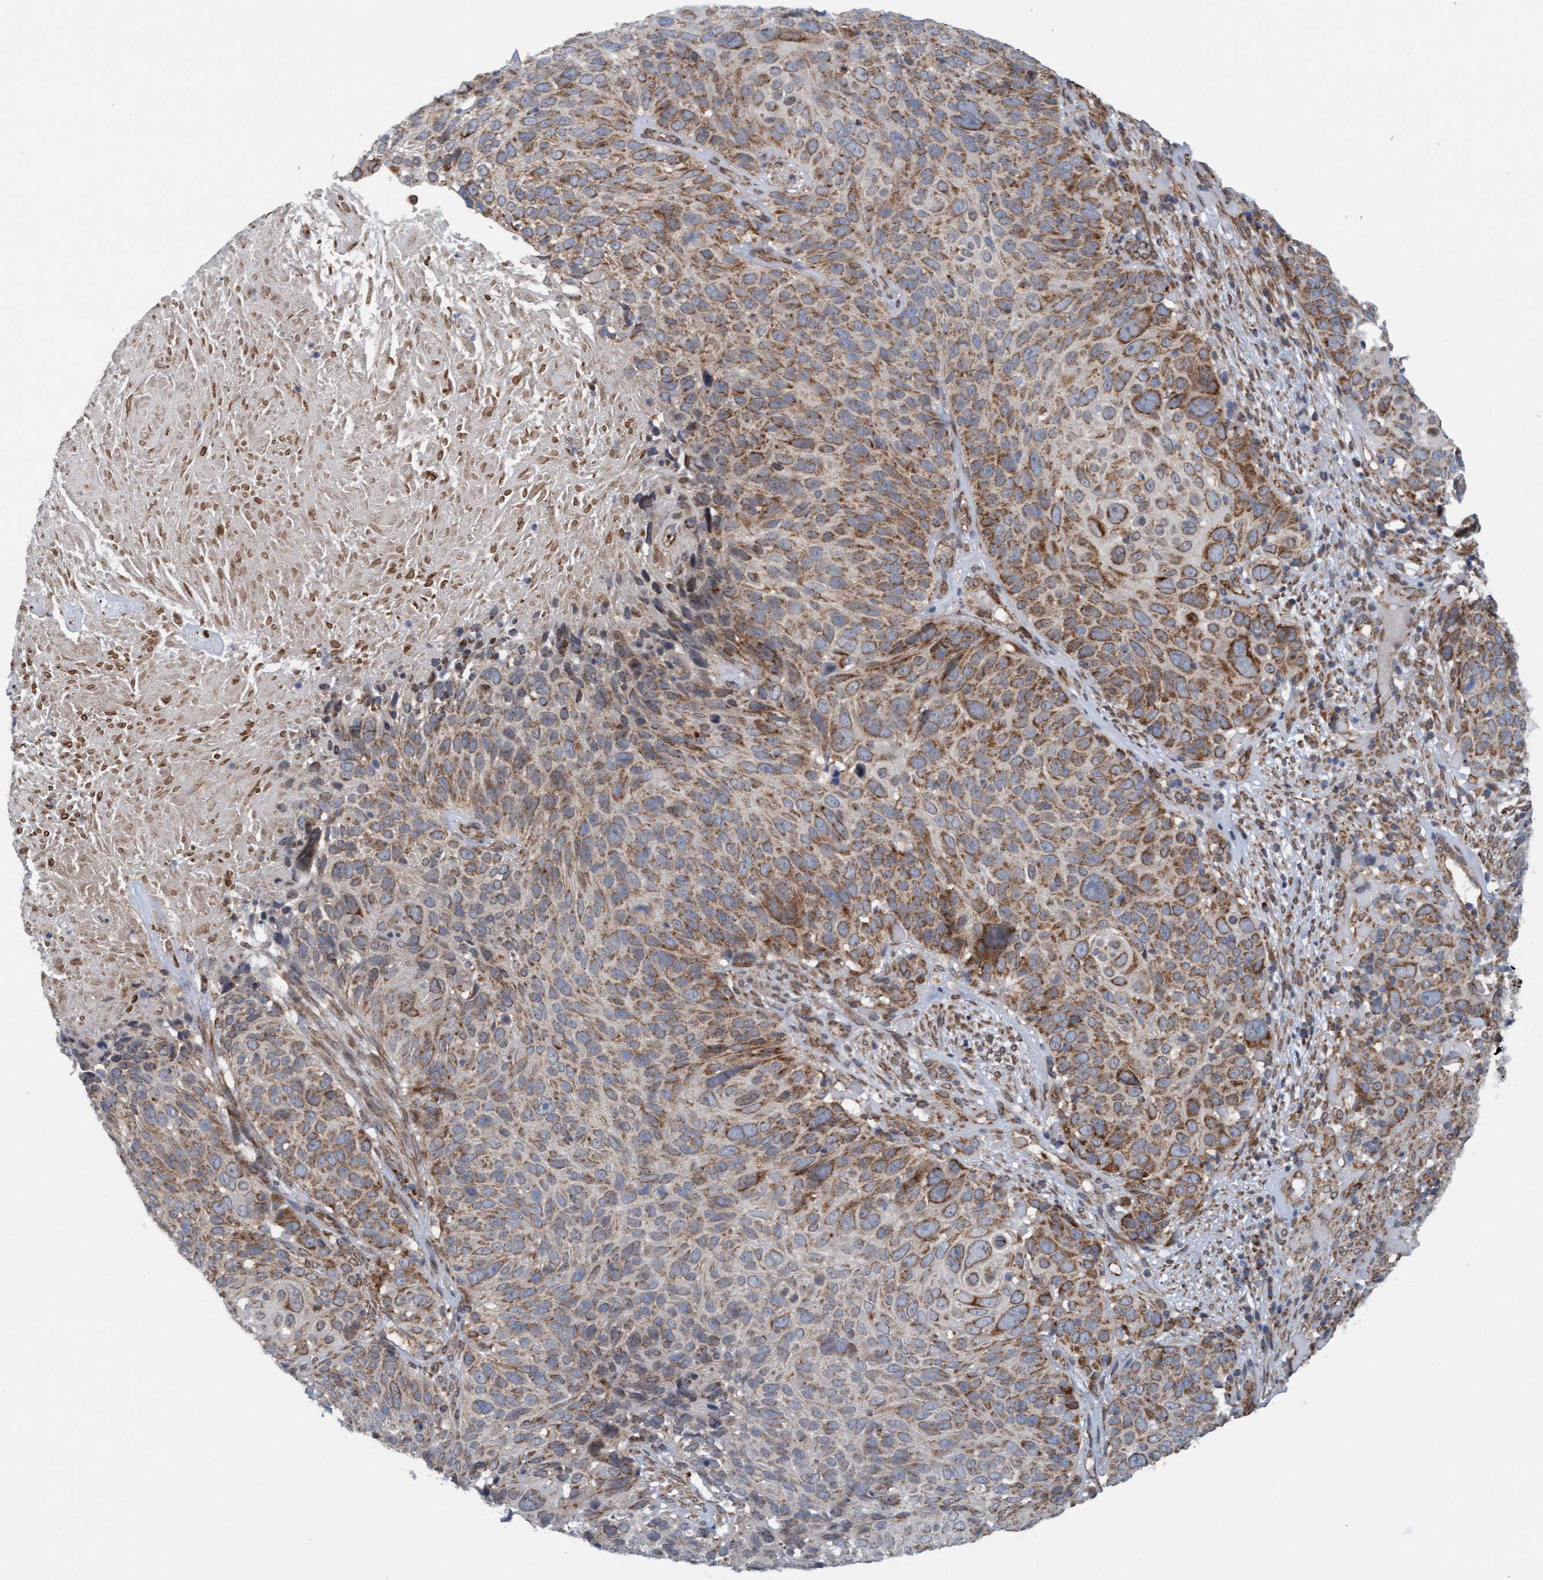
{"staining": {"intensity": "moderate", "quantity": ">75%", "location": "cytoplasmic/membranous"}, "tissue": "cervical cancer", "cell_type": "Tumor cells", "image_type": "cancer", "snomed": [{"axis": "morphology", "description": "Squamous cell carcinoma, NOS"}, {"axis": "topography", "description": "Cervix"}], "caption": "Squamous cell carcinoma (cervical) stained with a brown dye displays moderate cytoplasmic/membranous positive staining in about >75% of tumor cells.", "gene": "MRPS23", "patient": {"sex": "female", "age": 74}}